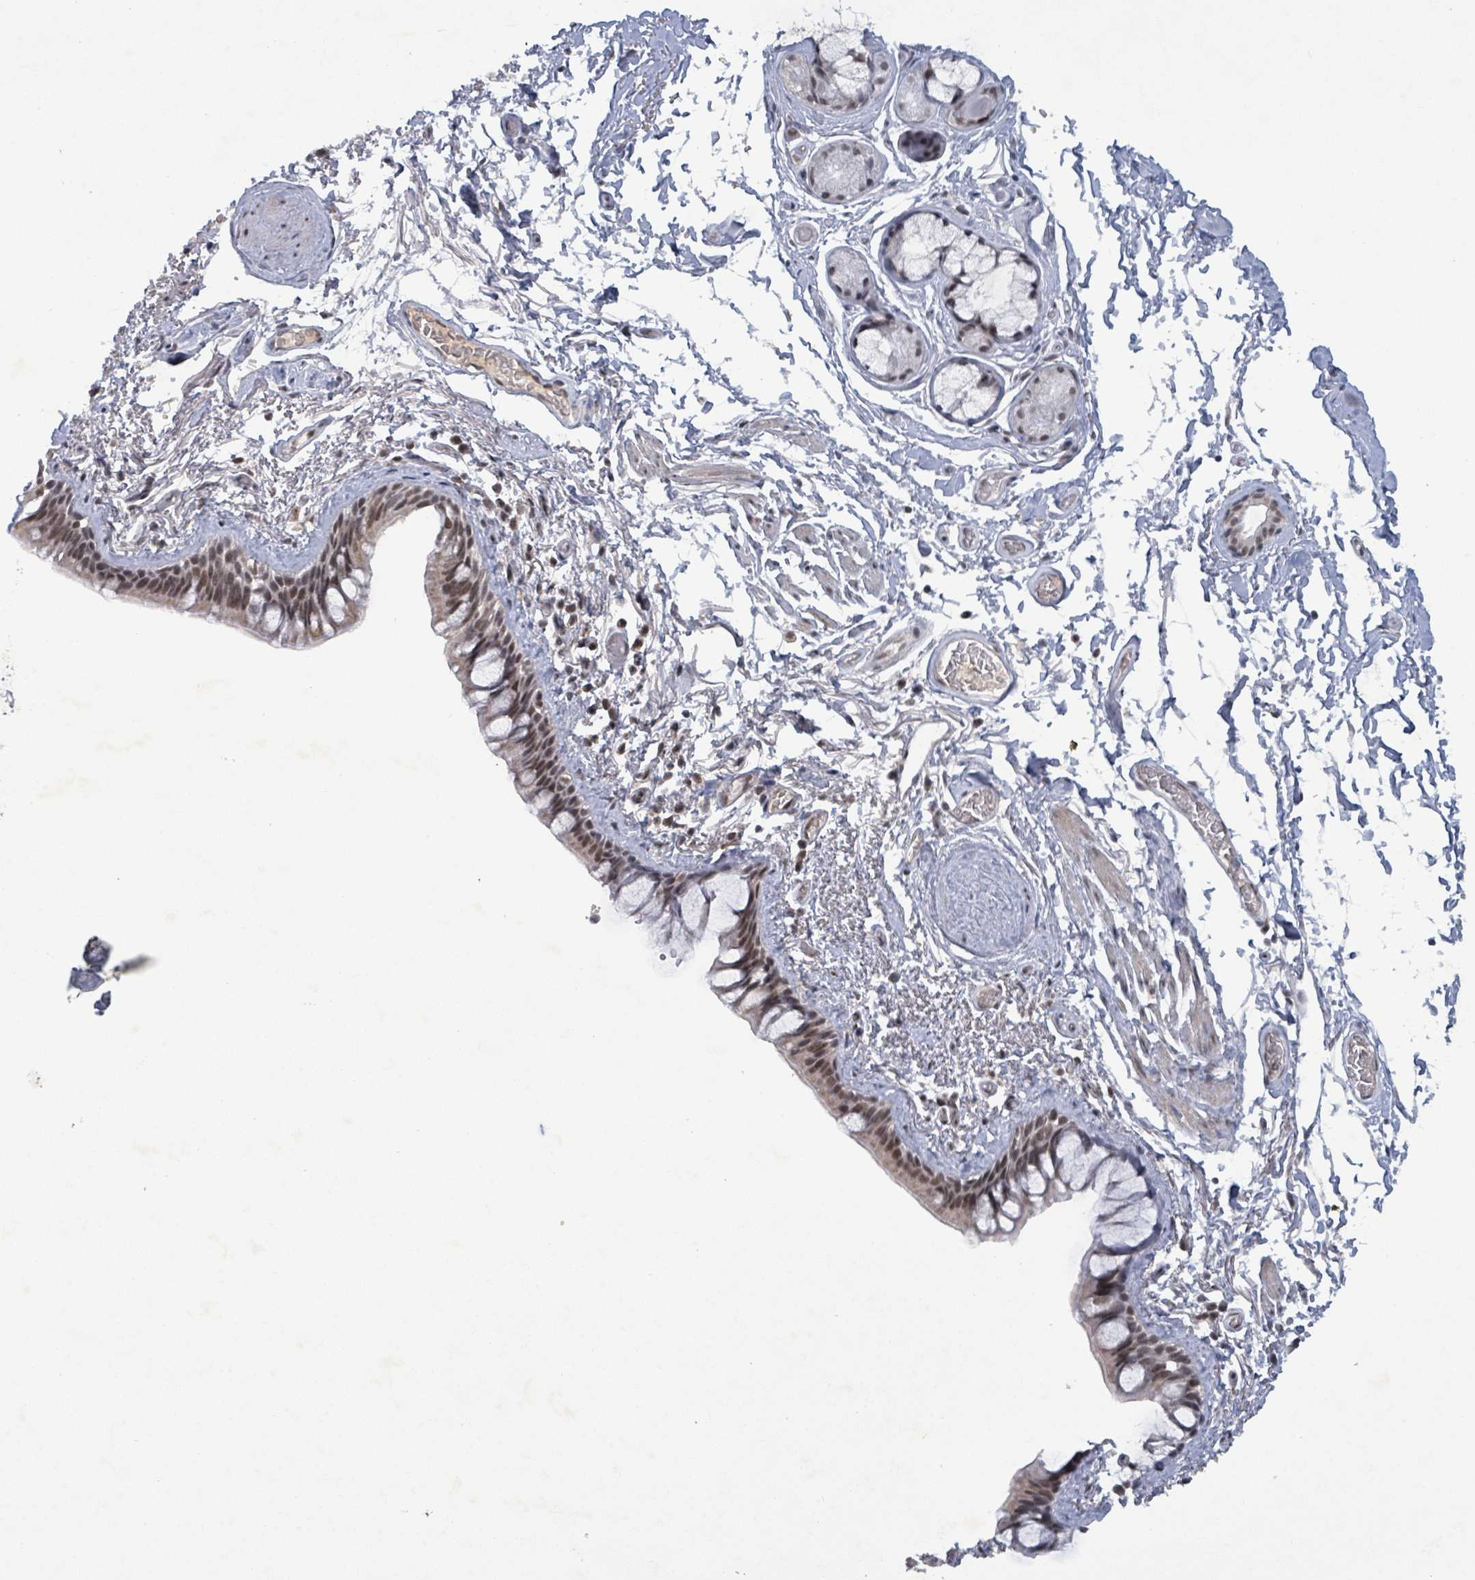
{"staining": {"intensity": "moderate", "quantity": ">75%", "location": "nuclear"}, "tissue": "bronchus", "cell_type": "Respiratory epithelial cells", "image_type": "normal", "snomed": [{"axis": "morphology", "description": "Normal tissue, NOS"}, {"axis": "topography", "description": "Cartilage tissue"}], "caption": "Respiratory epithelial cells display moderate nuclear expression in approximately >75% of cells in unremarkable bronchus. Using DAB (brown) and hematoxylin (blue) stains, captured at high magnification using brightfield microscopy.", "gene": "BANP", "patient": {"sex": "male", "age": 63}}